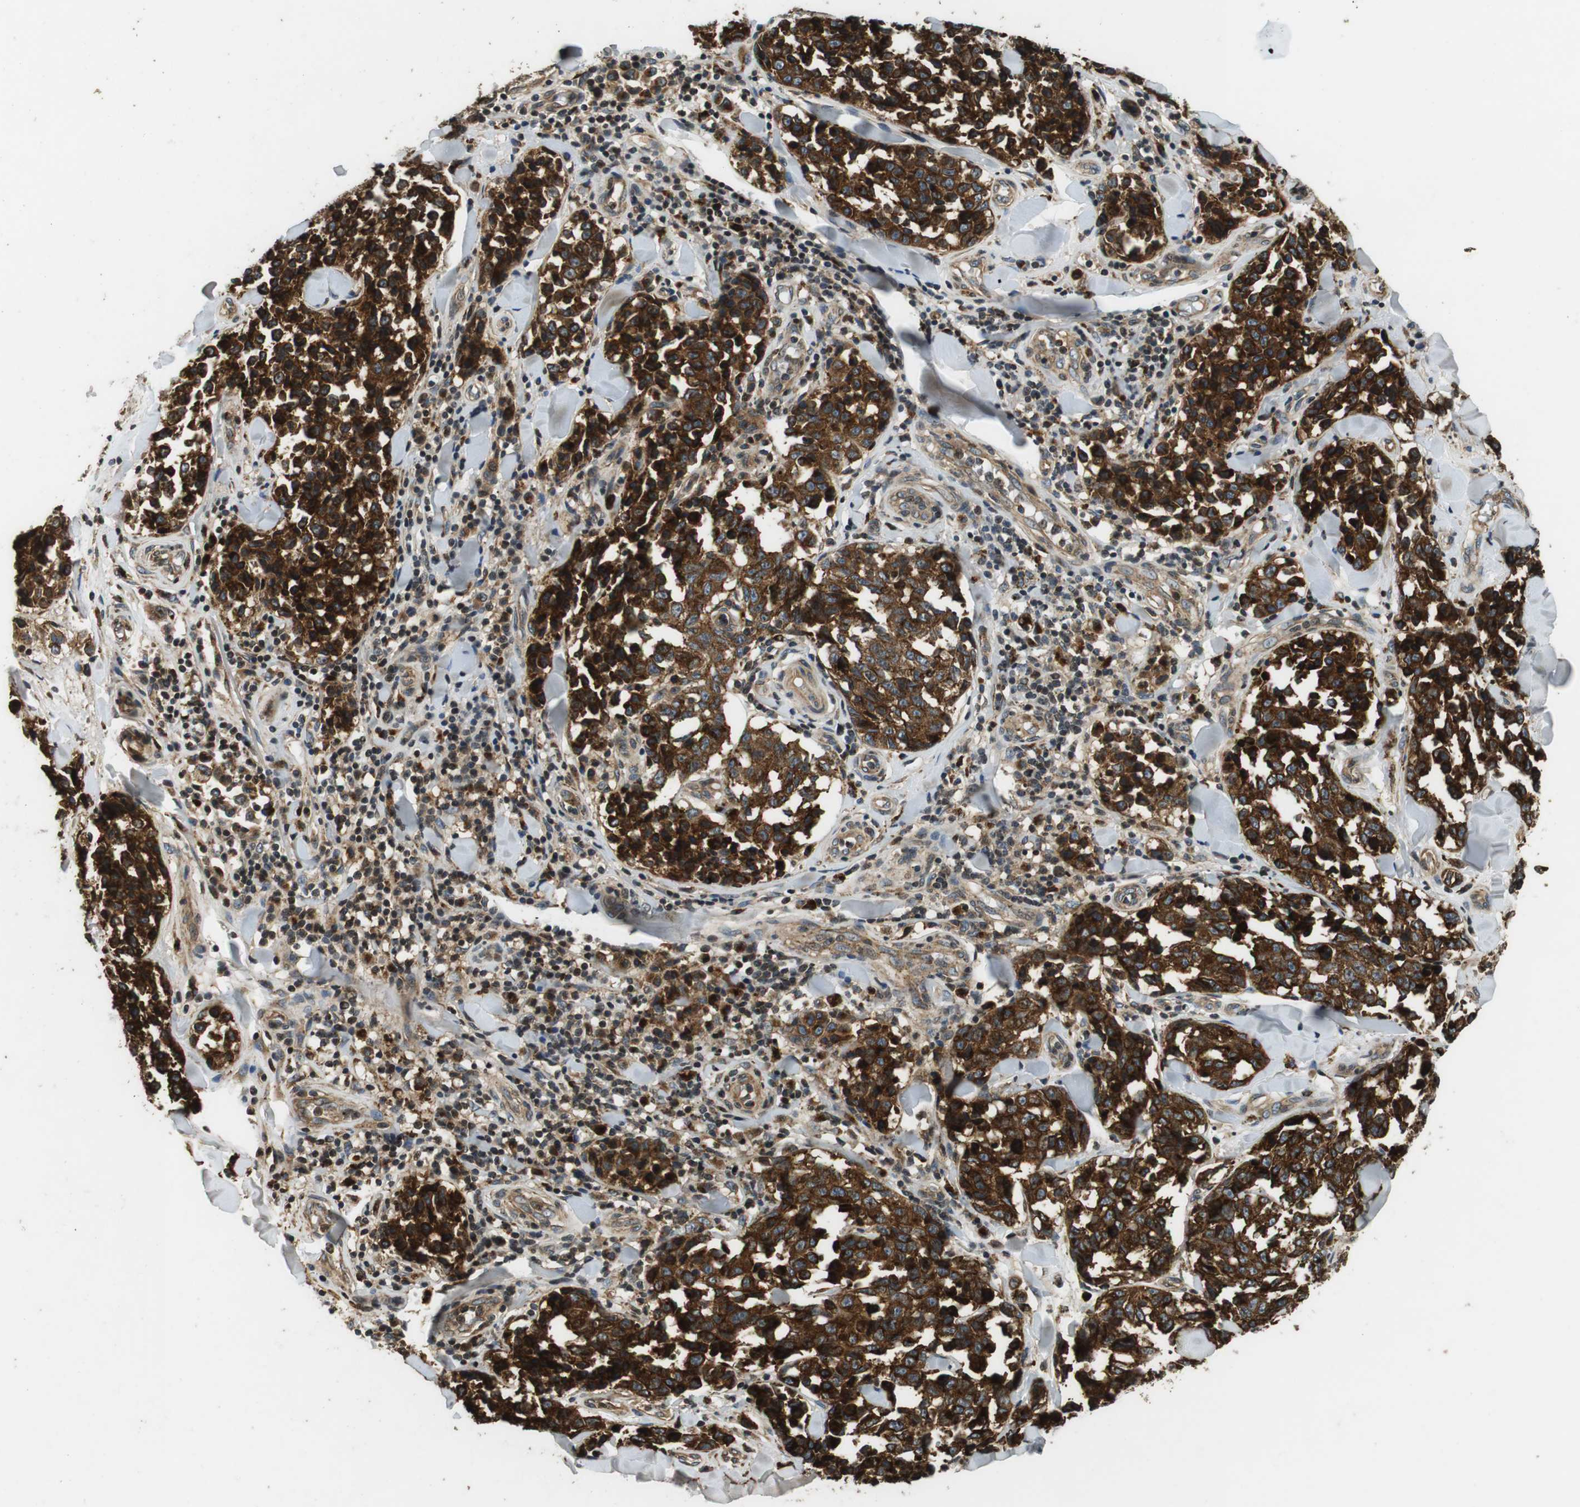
{"staining": {"intensity": "strong", "quantity": ">75%", "location": "cytoplasmic/membranous"}, "tissue": "melanoma", "cell_type": "Tumor cells", "image_type": "cancer", "snomed": [{"axis": "morphology", "description": "Malignant melanoma, NOS"}, {"axis": "topography", "description": "Skin"}], "caption": "IHC photomicrograph of neoplastic tissue: human malignant melanoma stained using immunohistochemistry (IHC) demonstrates high levels of strong protein expression localized specifically in the cytoplasmic/membranous of tumor cells, appearing as a cytoplasmic/membranous brown color.", "gene": "TXNRD1", "patient": {"sex": "female", "age": 64}}